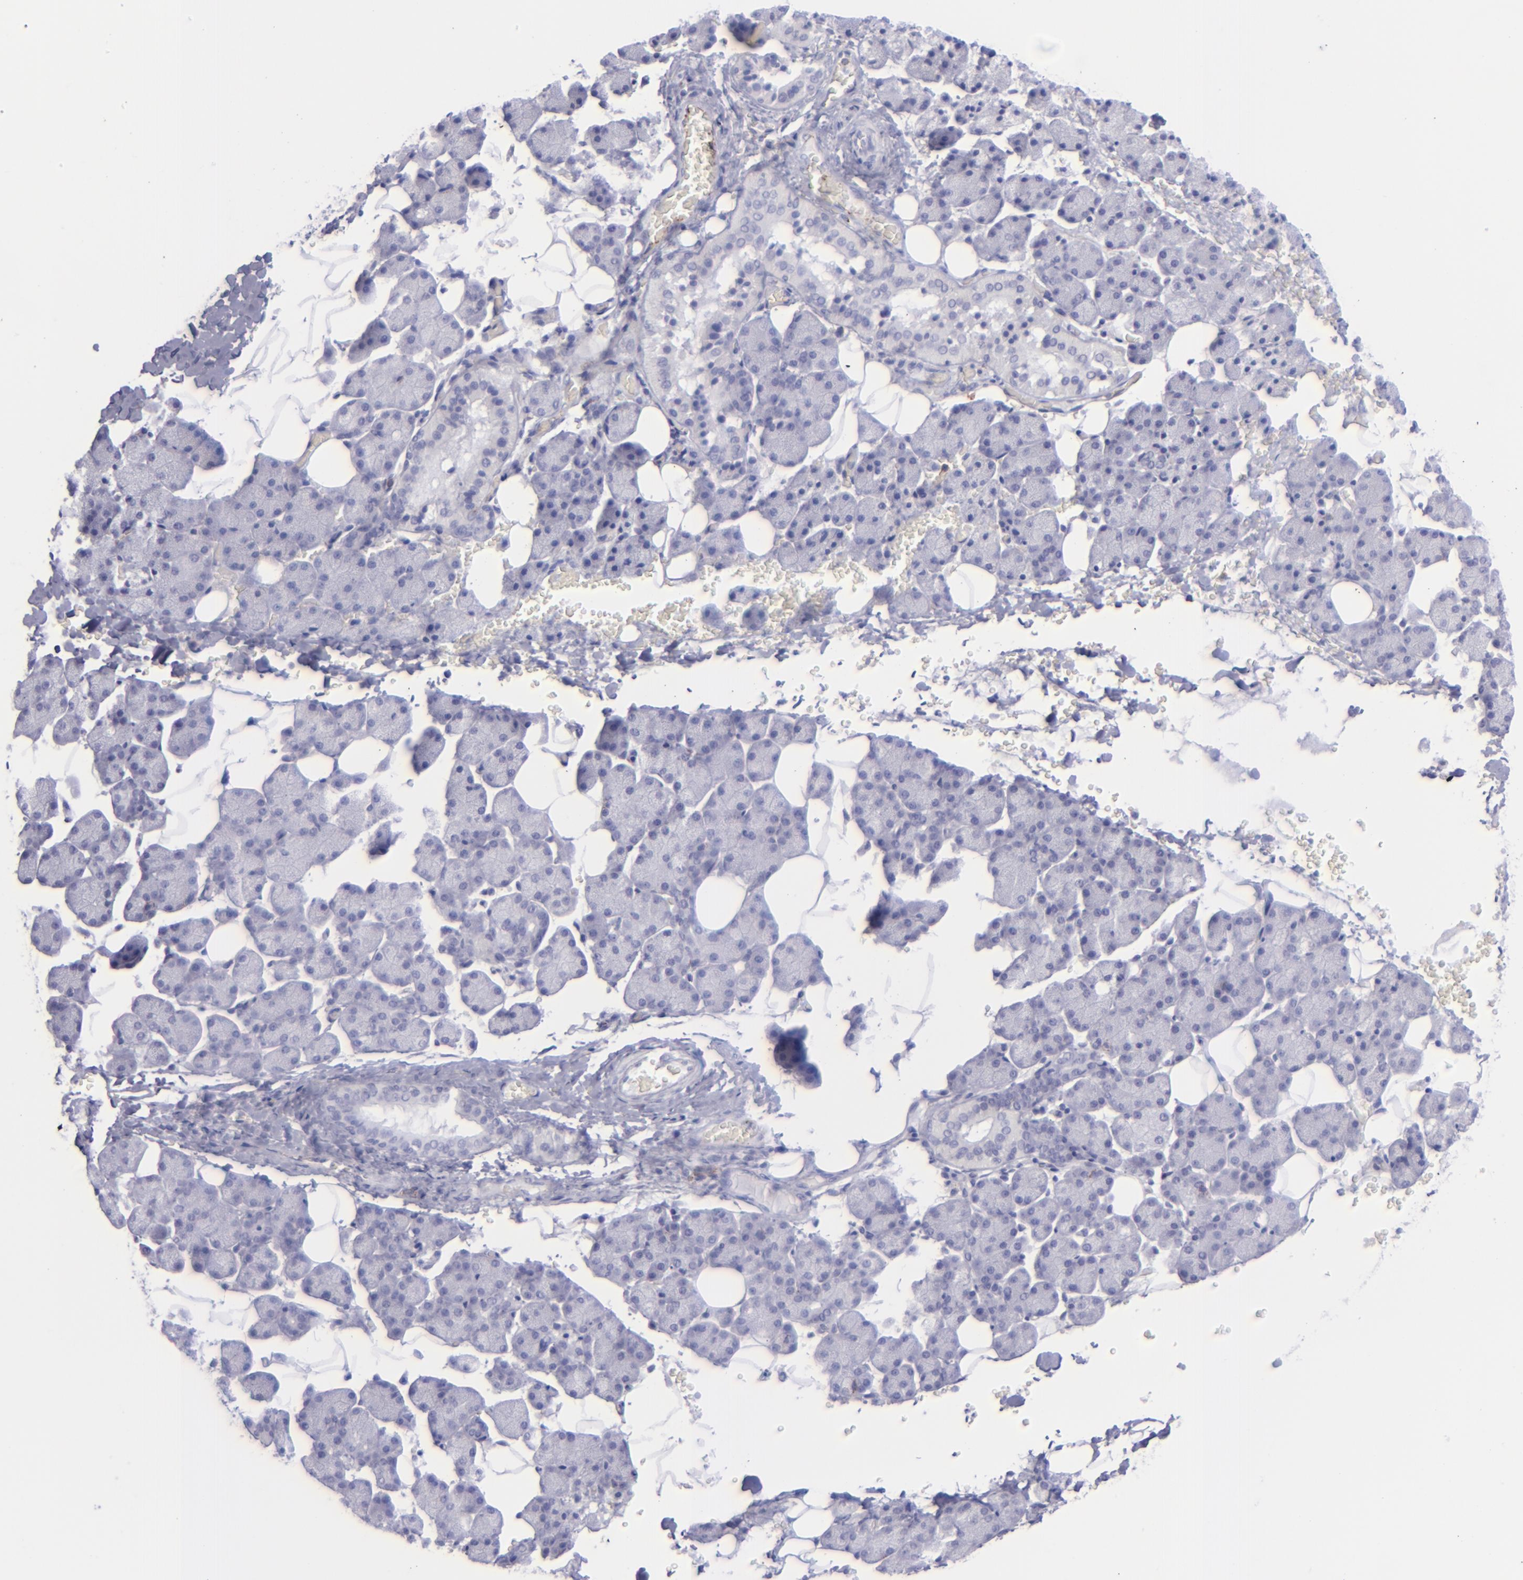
{"staining": {"intensity": "negative", "quantity": "none", "location": "none"}, "tissue": "salivary gland", "cell_type": "Glandular cells", "image_type": "normal", "snomed": [{"axis": "morphology", "description": "Normal tissue, NOS"}, {"axis": "topography", "description": "Lymph node"}, {"axis": "topography", "description": "Salivary gland"}], "caption": "High power microscopy histopathology image of an immunohistochemistry histopathology image of benign salivary gland, revealing no significant staining in glandular cells.", "gene": "SELPLG", "patient": {"sex": "male", "age": 8}}